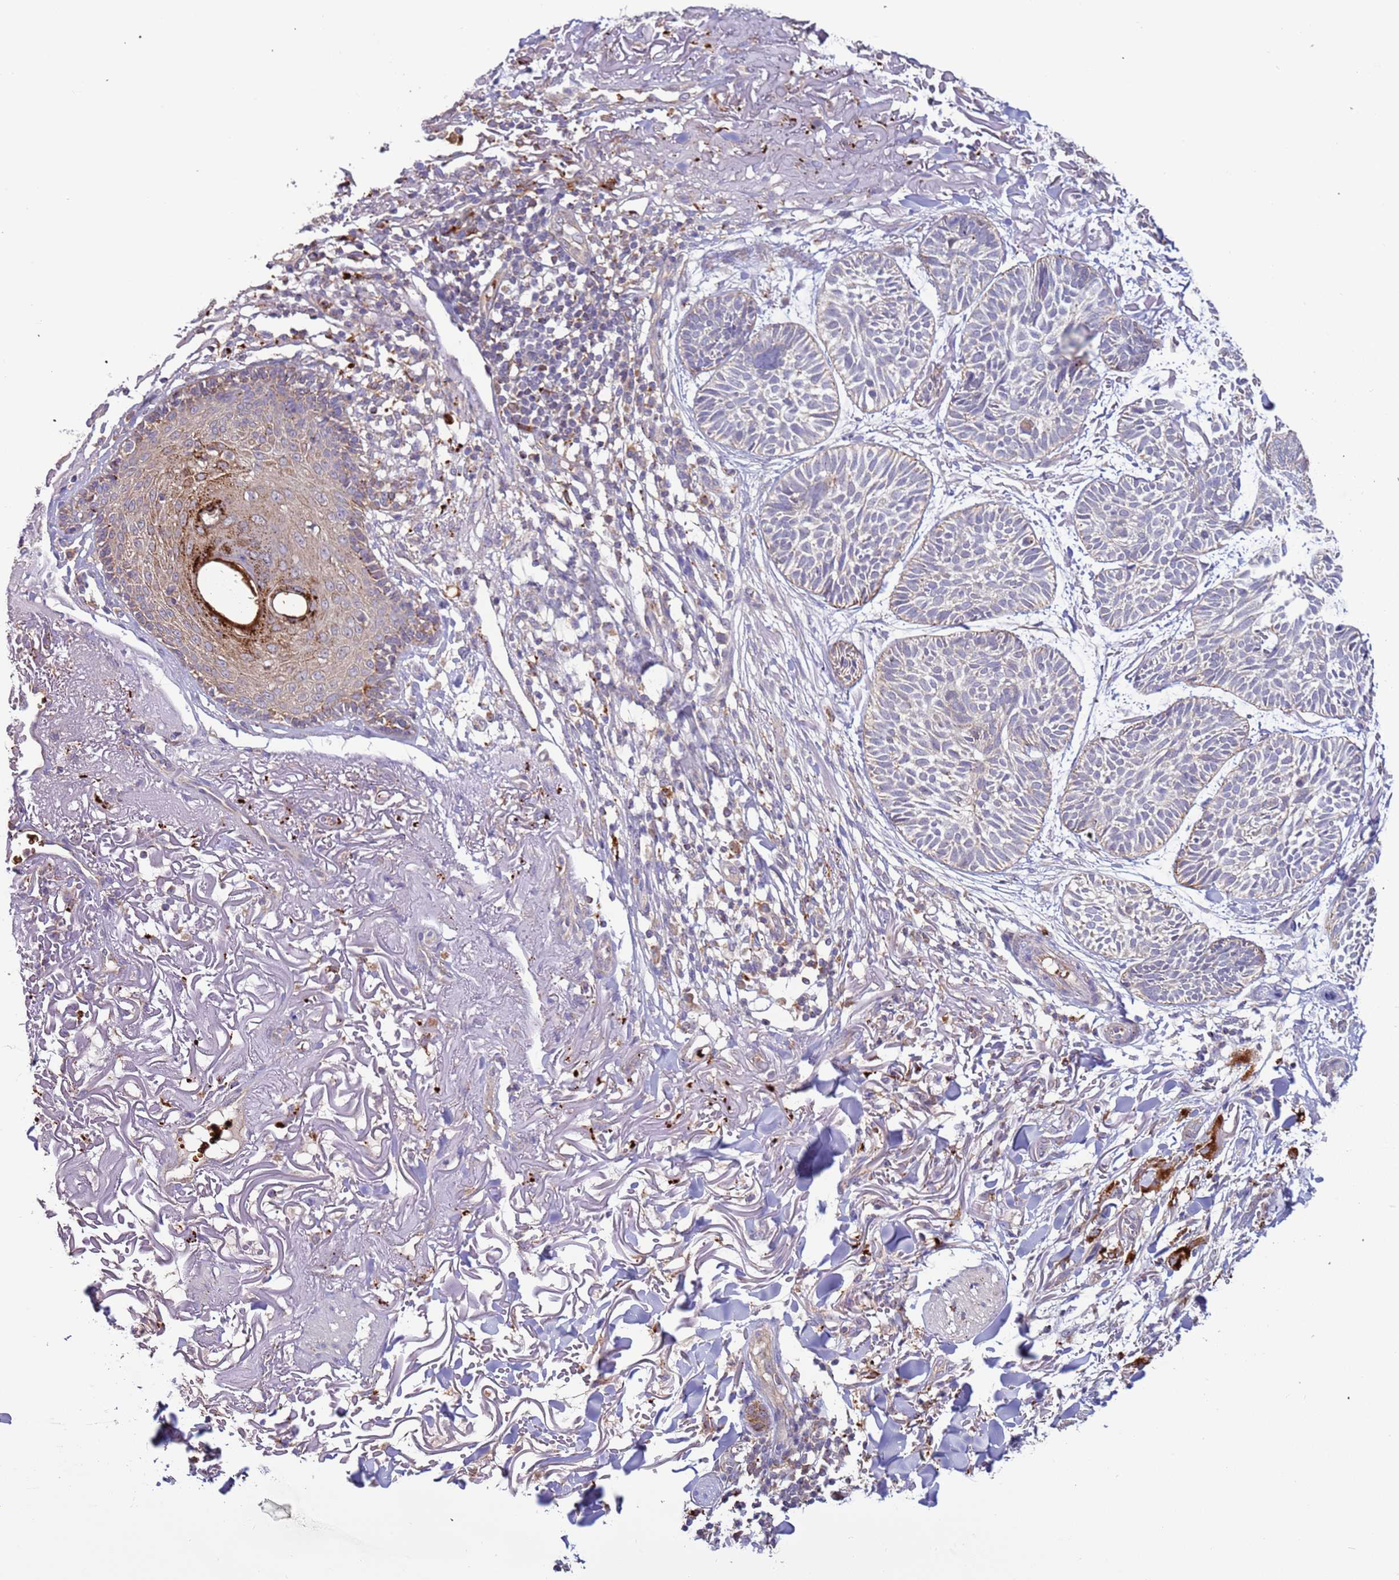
{"staining": {"intensity": "negative", "quantity": "none", "location": "none"}, "tissue": "skin cancer", "cell_type": "Tumor cells", "image_type": "cancer", "snomed": [{"axis": "morphology", "description": "Normal tissue, NOS"}, {"axis": "morphology", "description": "Basal cell carcinoma"}, {"axis": "topography", "description": "Skin"}], "caption": "Tumor cells are negative for brown protein staining in basal cell carcinoma (skin). (DAB (3,3'-diaminobenzidine) immunohistochemistry (IHC) visualized using brightfield microscopy, high magnification).", "gene": "VPS36", "patient": {"sex": "male", "age": 66}}